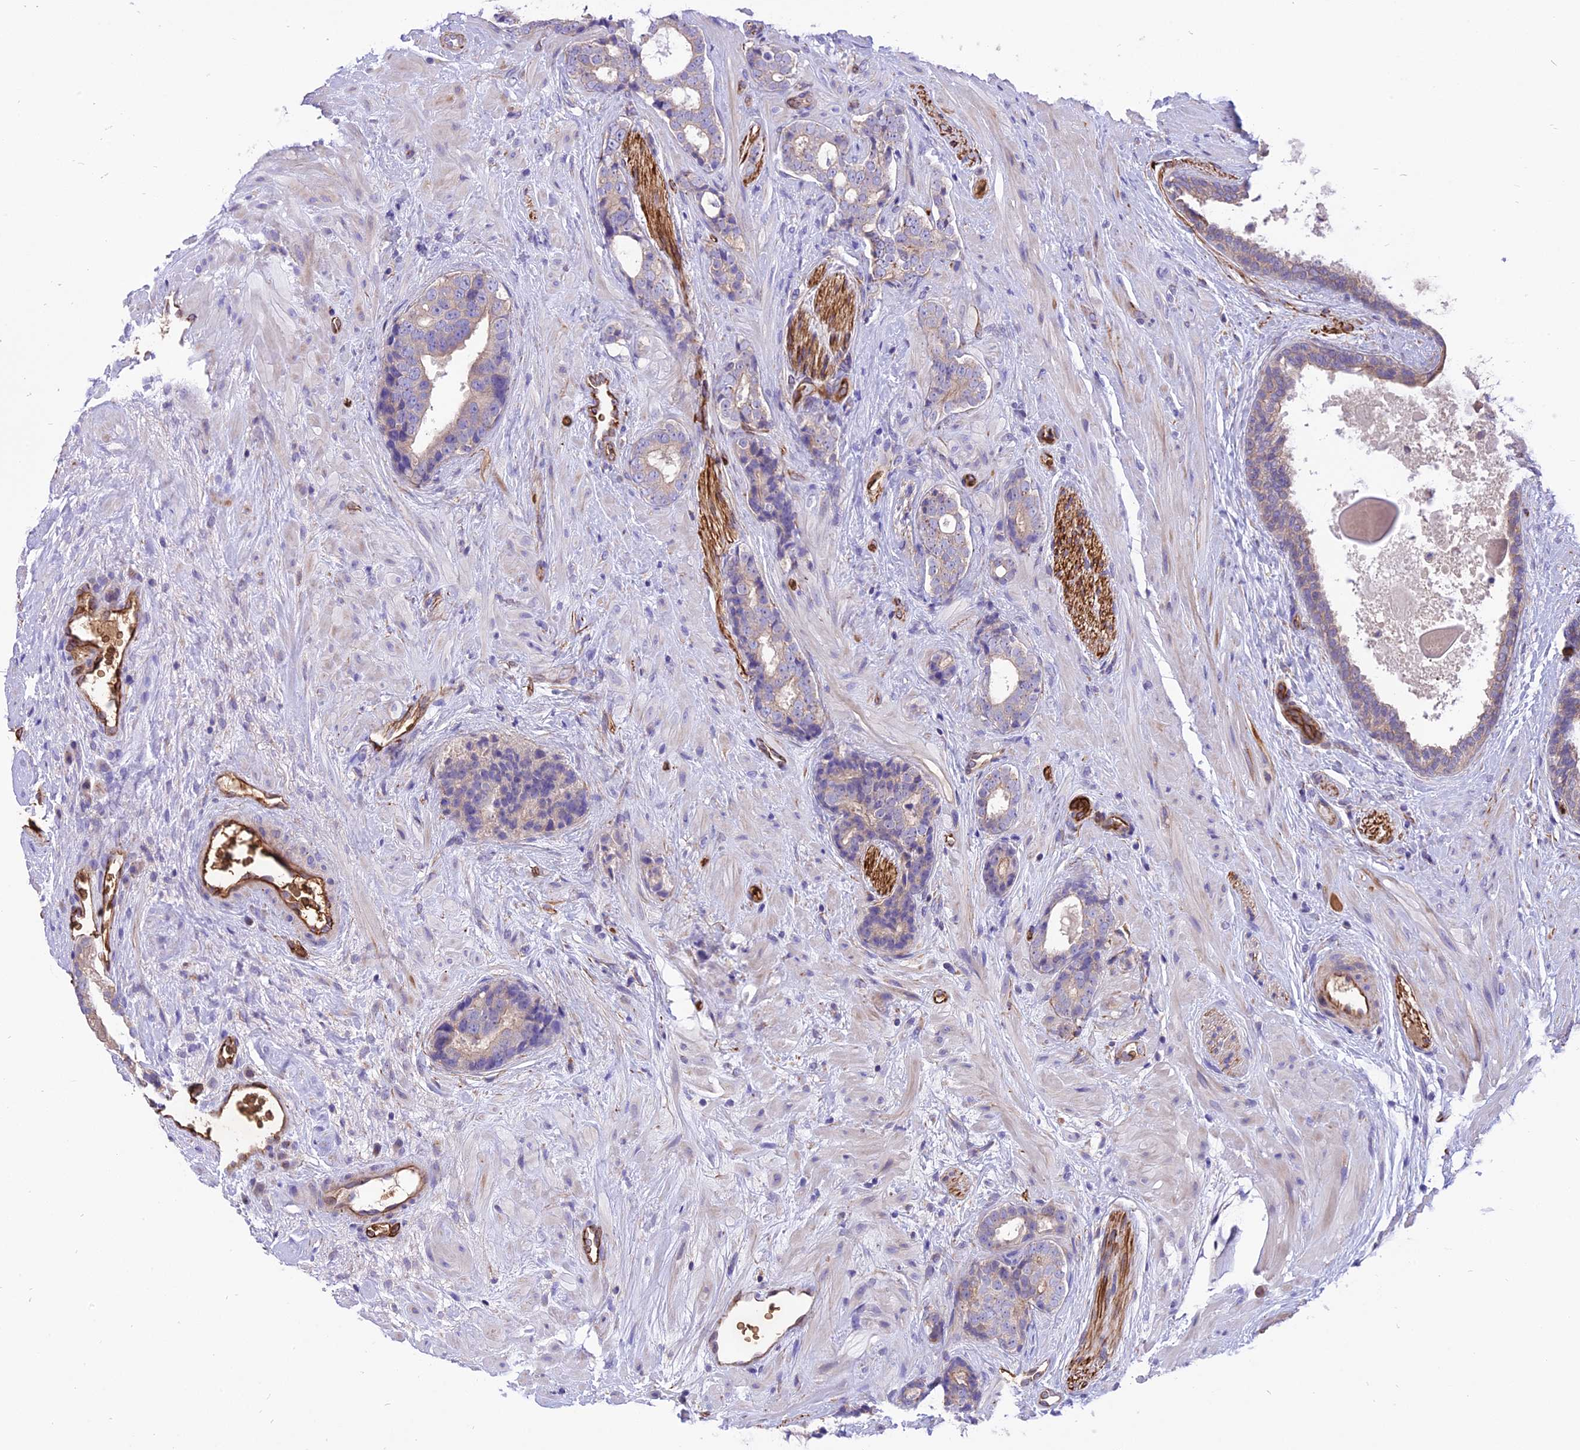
{"staining": {"intensity": "weak", "quantity": "<25%", "location": "cytoplasmic/membranous"}, "tissue": "prostate cancer", "cell_type": "Tumor cells", "image_type": "cancer", "snomed": [{"axis": "morphology", "description": "Adenocarcinoma, High grade"}, {"axis": "topography", "description": "Prostate"}], "caption": "An immunohistochemistry micrograph of prostate cancer (high-grade adenocarcinoma) is shown. There is no staining in tumor cells of prostate cancer (high-grade adenocarcinoma).", "gene": "TTC4", "patient": {"sex": "male", "age": 56}}